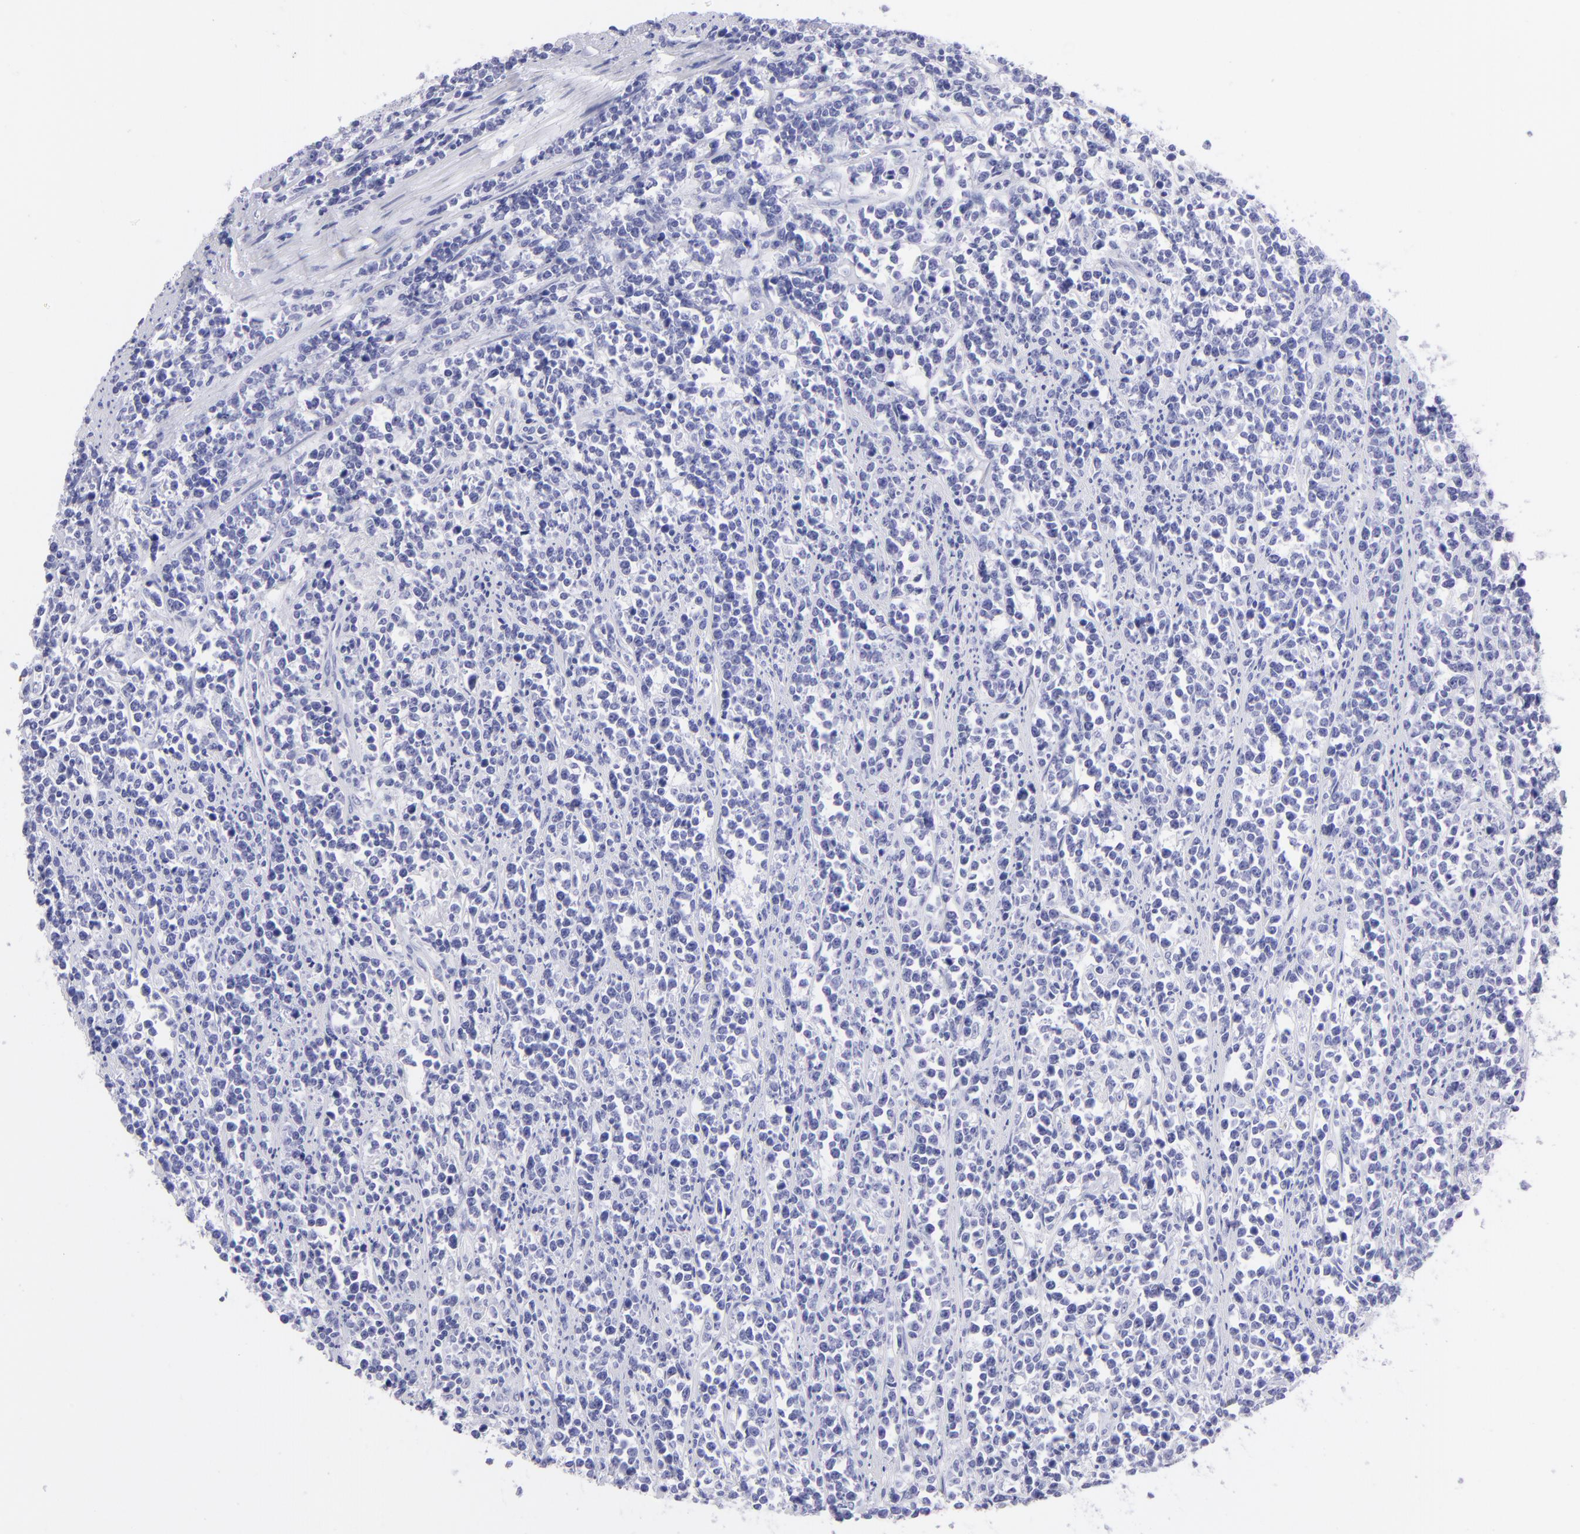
{"staining": {"intensity": "negative", "quantity": "none", "location": "none"}, "tissue": "lymphoma", "cell_type": "Tumor cells", "image_type": "cancer", "snomed": [{"axis": "morphology", "description": "Malignant lymphoma, non-Hodgkin's type, High grade"}, {"axis": "topography", "description": "Small intestine"}, {"axis": "topography", "description": "Colon"}], "caption": "This is a photomicrograph of immunohistochemistry (IHC) staining of malignant lymphoma, non-Hodgkin's type (high-grade), which shows no positivity in tumor cells. (Stains: DAB immunohistochemistry (IHC) with hematoxylin counter stain, Microscopy: brightfield microscopy at high magnification).", "gene": "PIP", "patient": {"sex": "male", "age": 8}}